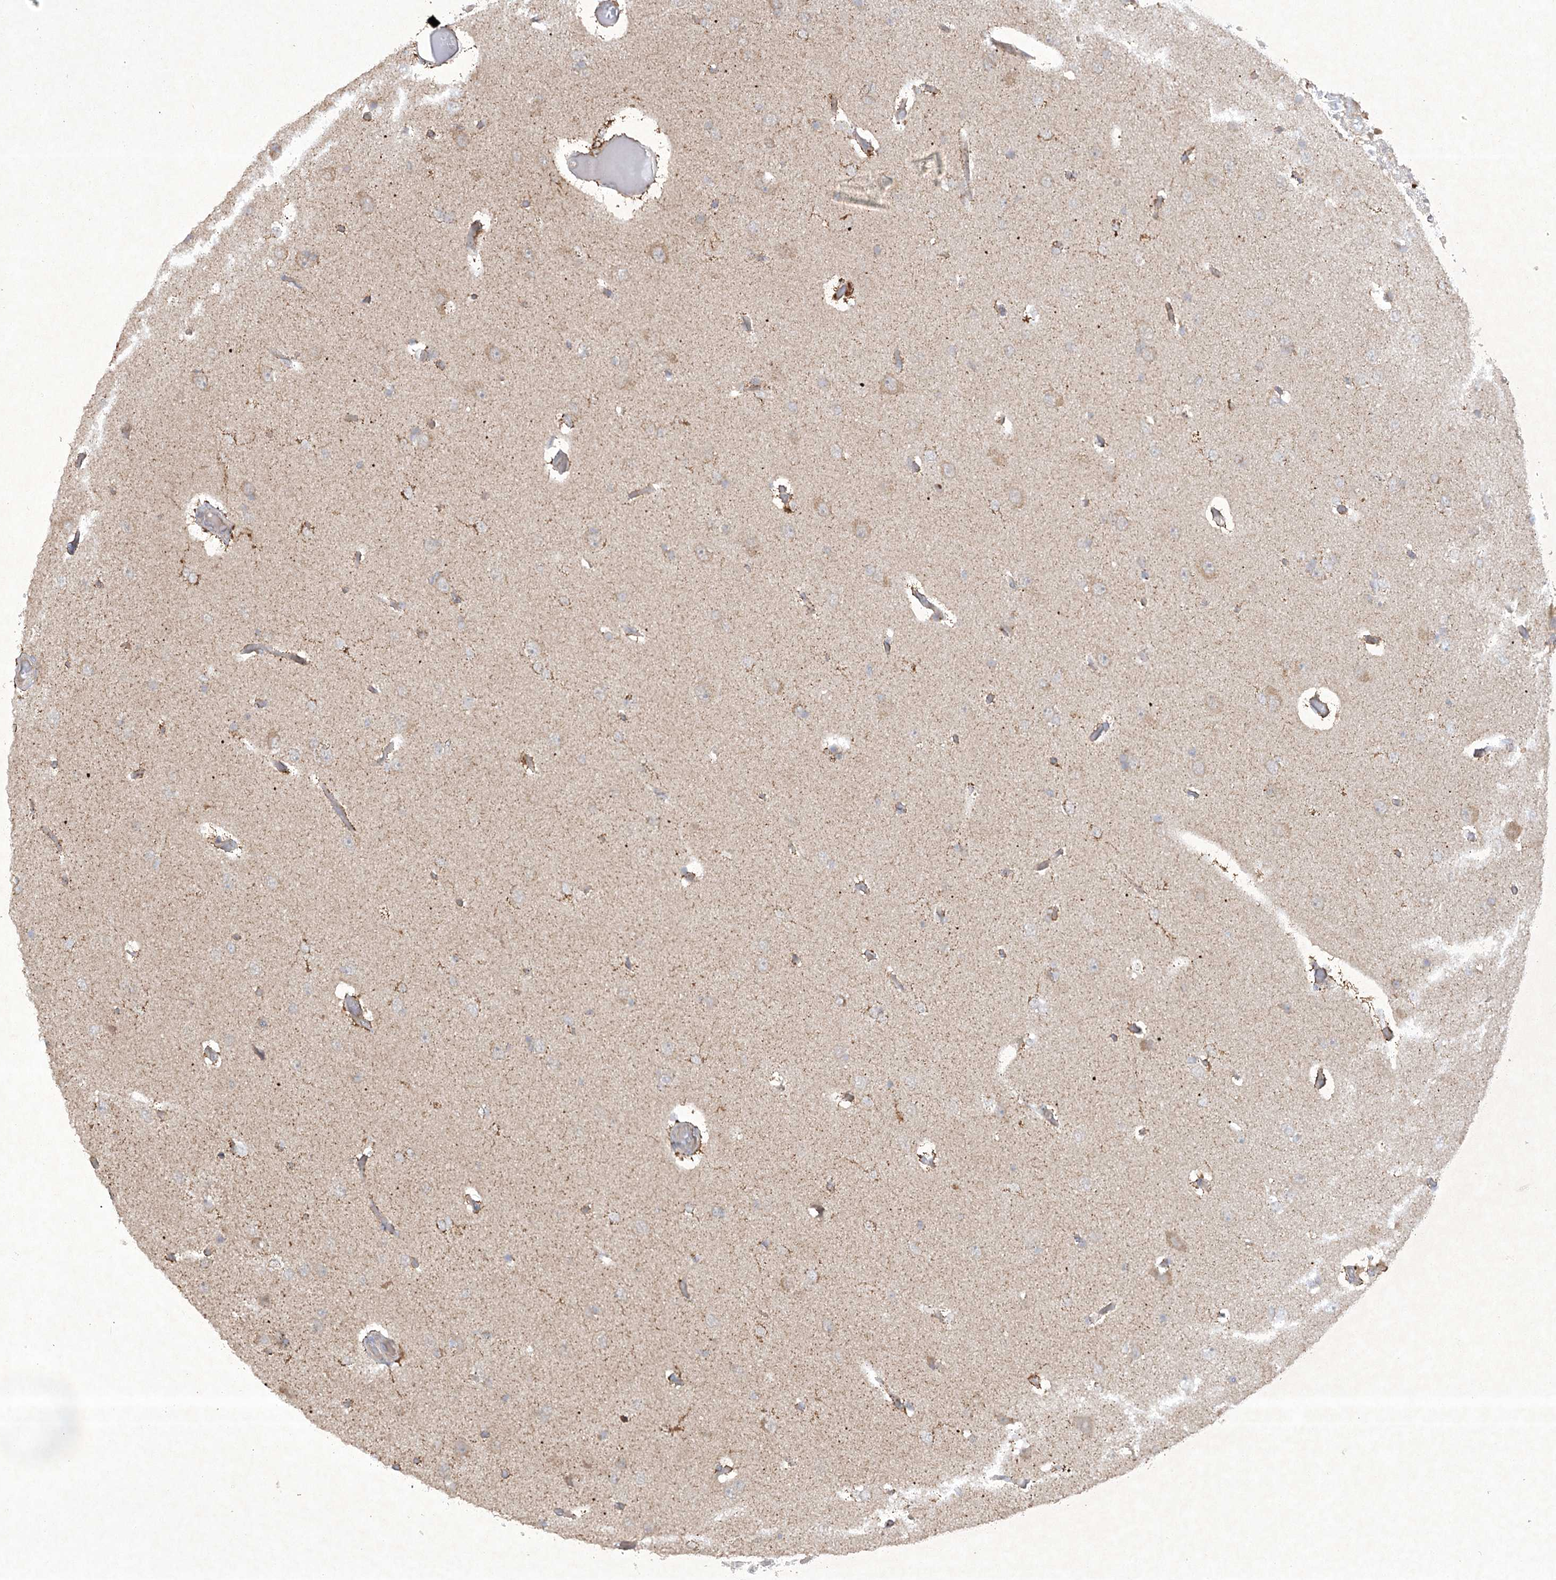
{"staining": {"intensity": "negative", "quantity": "none", "location": "none"}, "tissue": "glioma", "cell_type": "Tumor cells", "image_type": "cancer", "snomed": [{"axis": "morphology", "description": "Glioma, malignant, High grade"}, {"axis": "topography", "description": "Brain"}], "caption": "The histopathology image shows no significant positivity in tumor cells of glioma. (Immunohistochemistry (ihc), brightfield microscopy, high magnification).", "gene": "TRAF3IP1", "patient": {"sex": "female", "age": 59}}